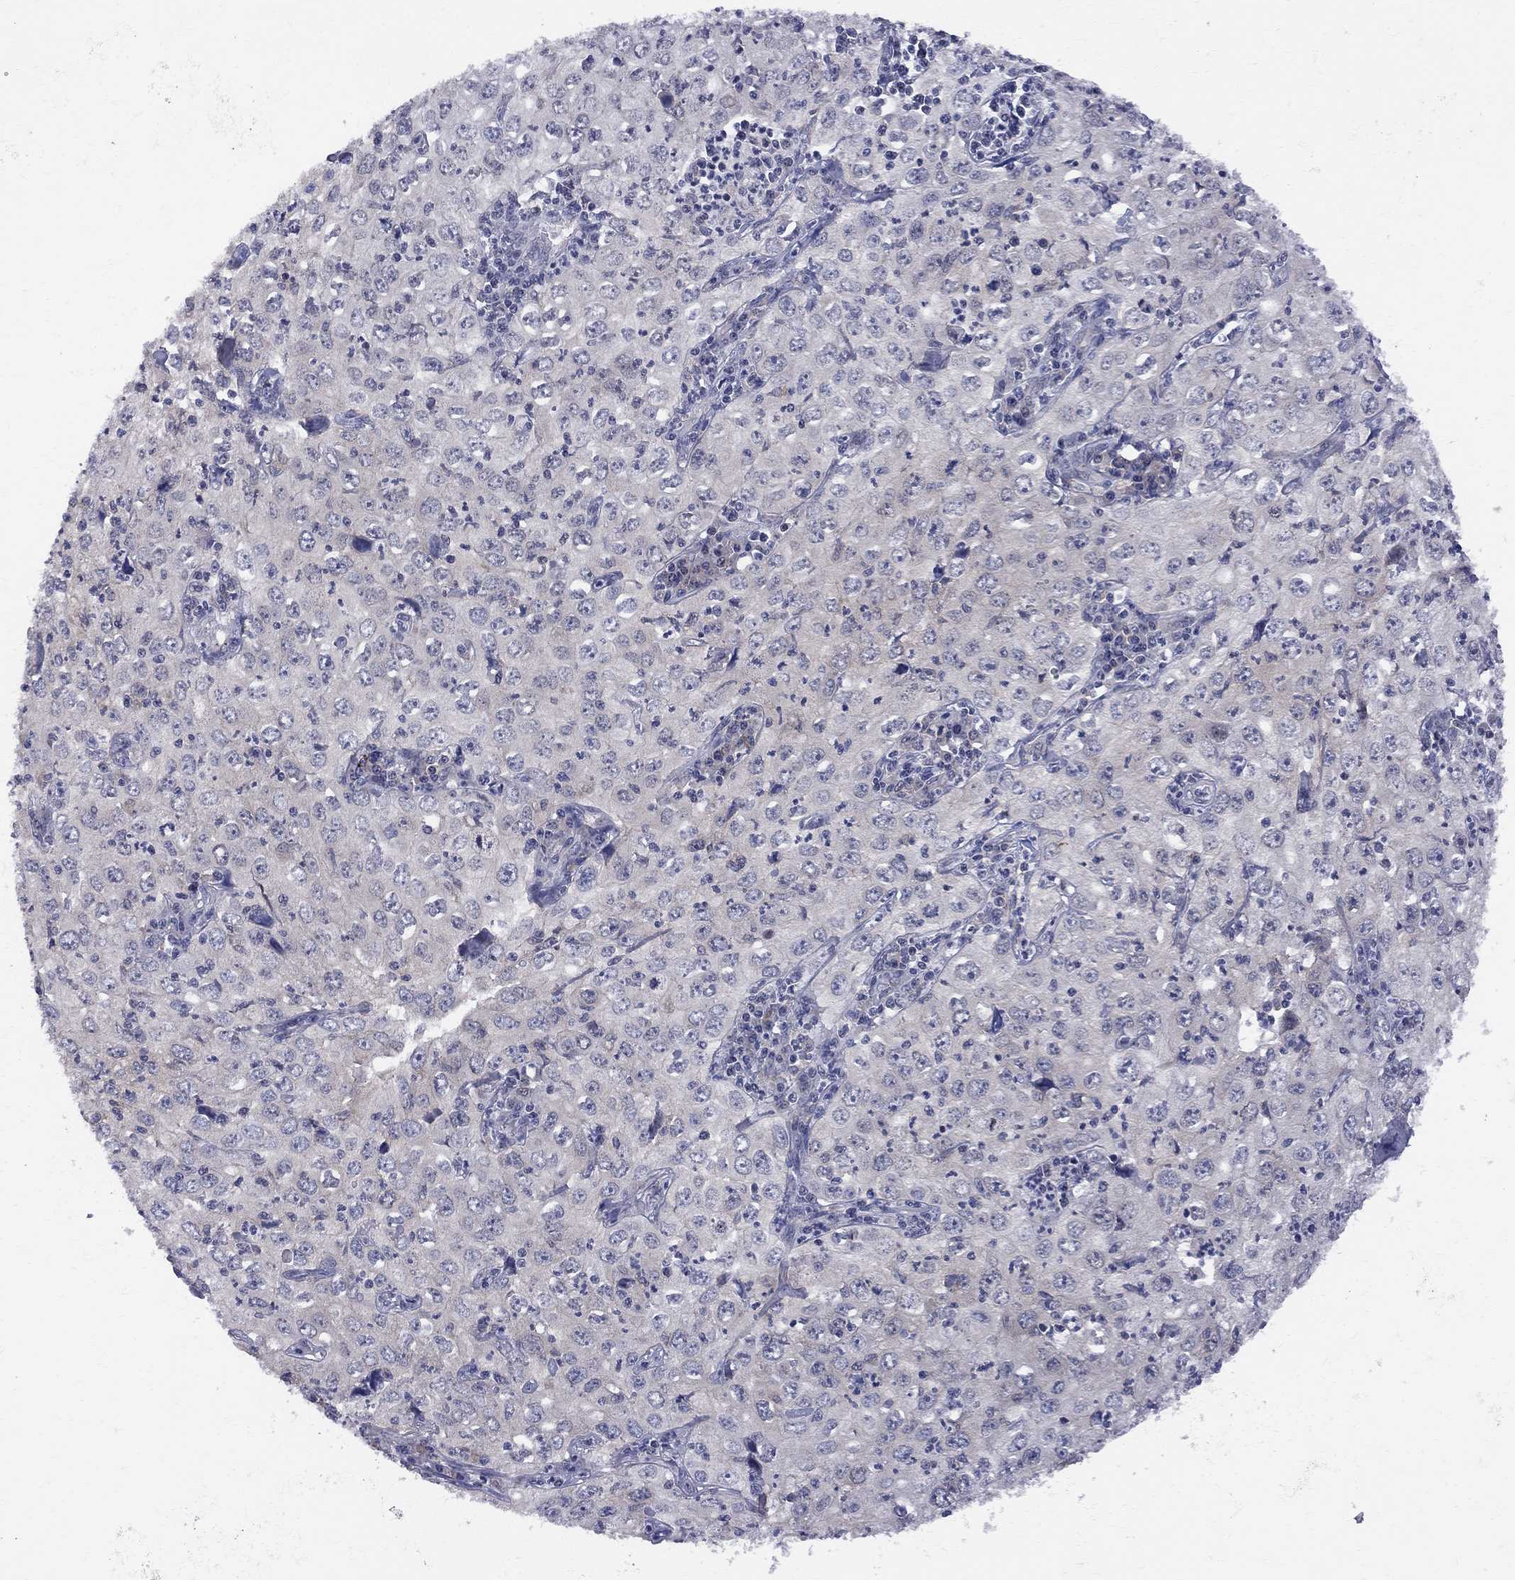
{"staining": {"intensity": "negative", "quantity": "none", "location": "none"}, "tissue": "cervical cancer", "cell_type": "Tumor cells", "image_type": "cancer", "snomed": [{"axis": "morphology", "description": "Squamous cell carcinoma, NOS"}, {"axis": "topography", "description": "Cervix"}], "caption": "There is no significant staining in tumor cells of cervical squamous cell carcinoma.", "gene": "CNOT11", "patient": {"sex": "female", "age": 24}}